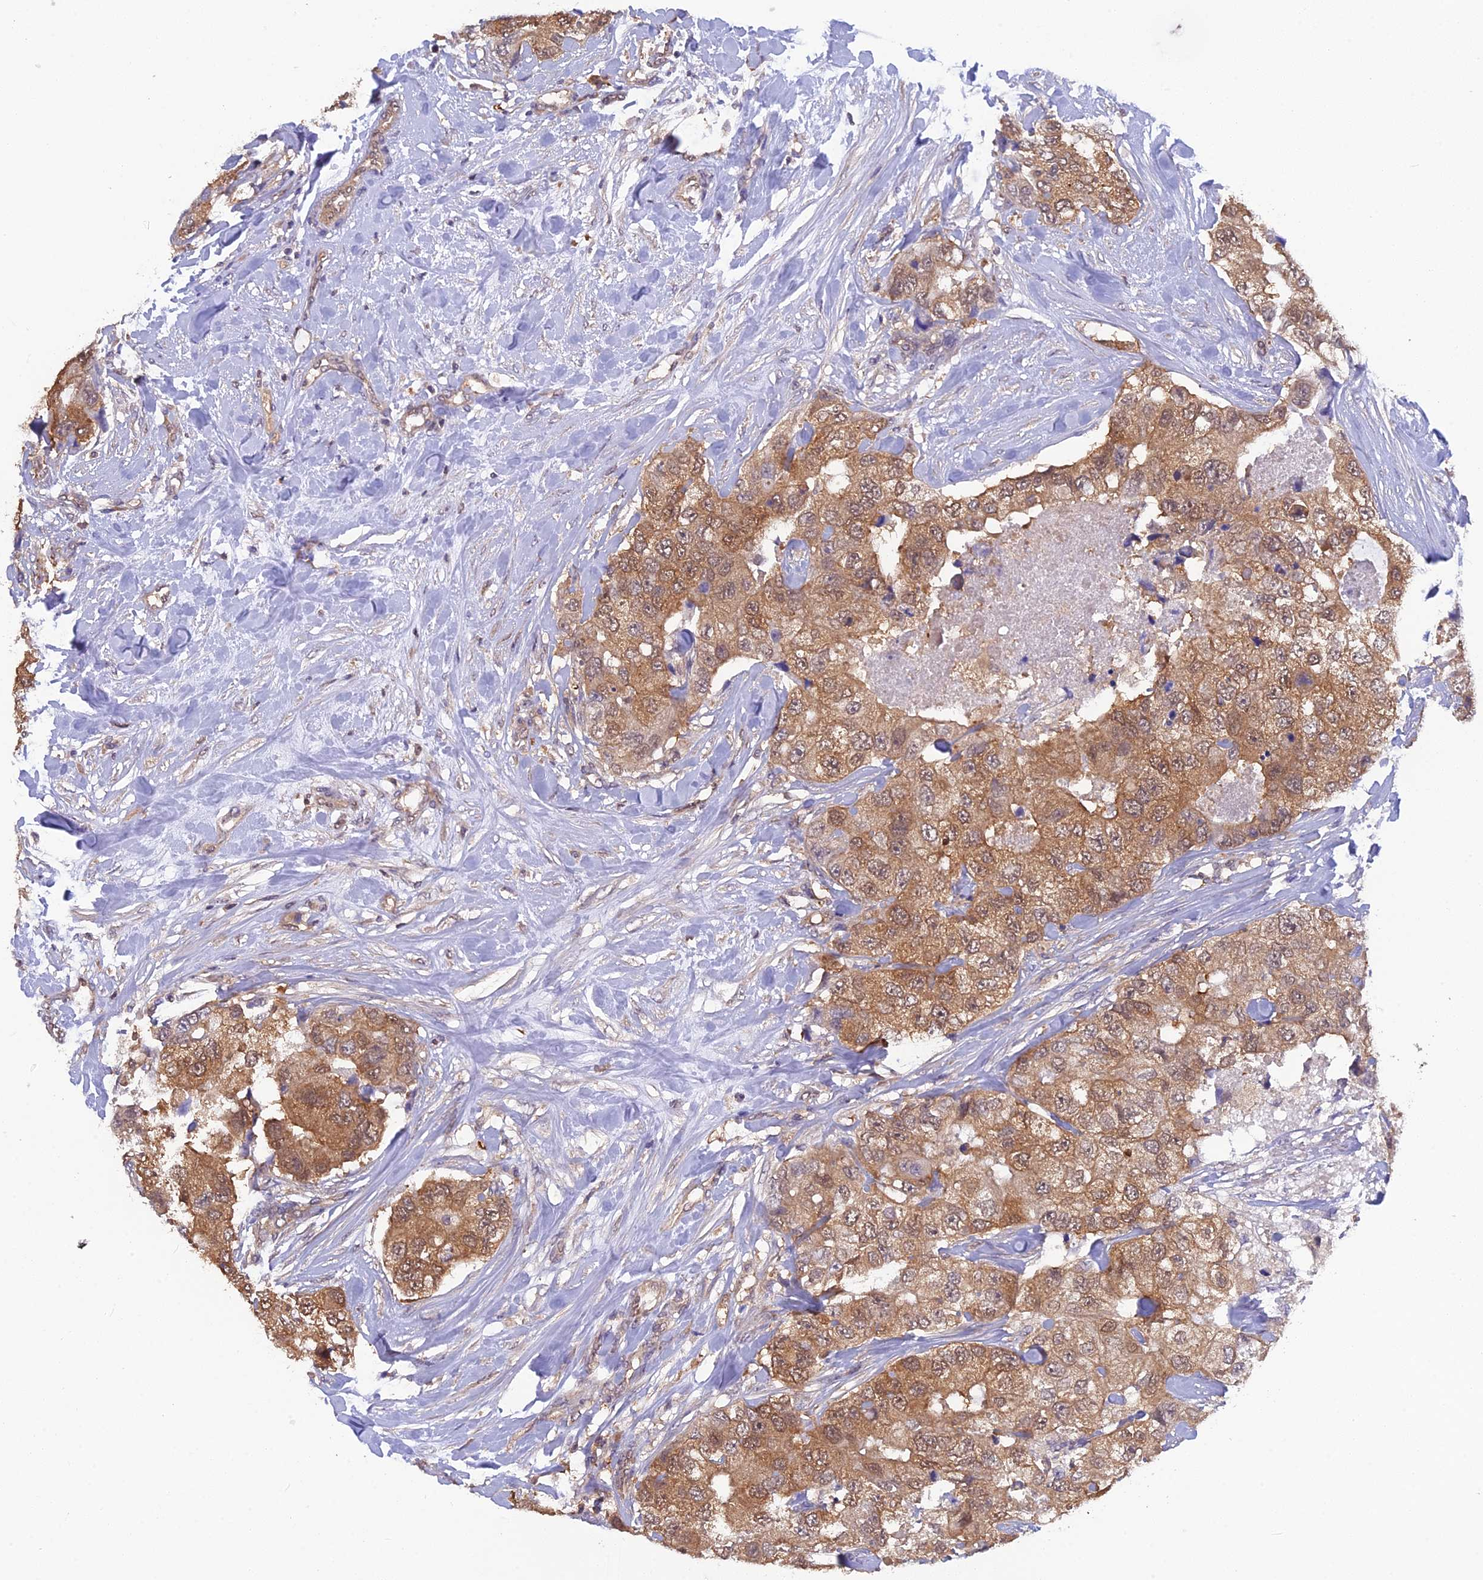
{"staining": {"intensity": "moderate", "quantity": ">75%", "location": "cytoplasmic/membranous,nuclear"}, "tissue": "breast cancer", "cell_type": "Tumor cells", "image_type": "cancer", "snomed": [{"axis": "morphology", "description": "Duct carcinoma"}, {"axis": "topography", "description": "Breast"}], "caption": "Immunohistochemical staining of human intraductal carcinoma (breast) displays medium levels of moderate cytoplasmic/membranous and nuclear protein positivity in about >75% of tumor cells.", "gene": "HINT1", "patient": {"sex": "female", "age": 62}}